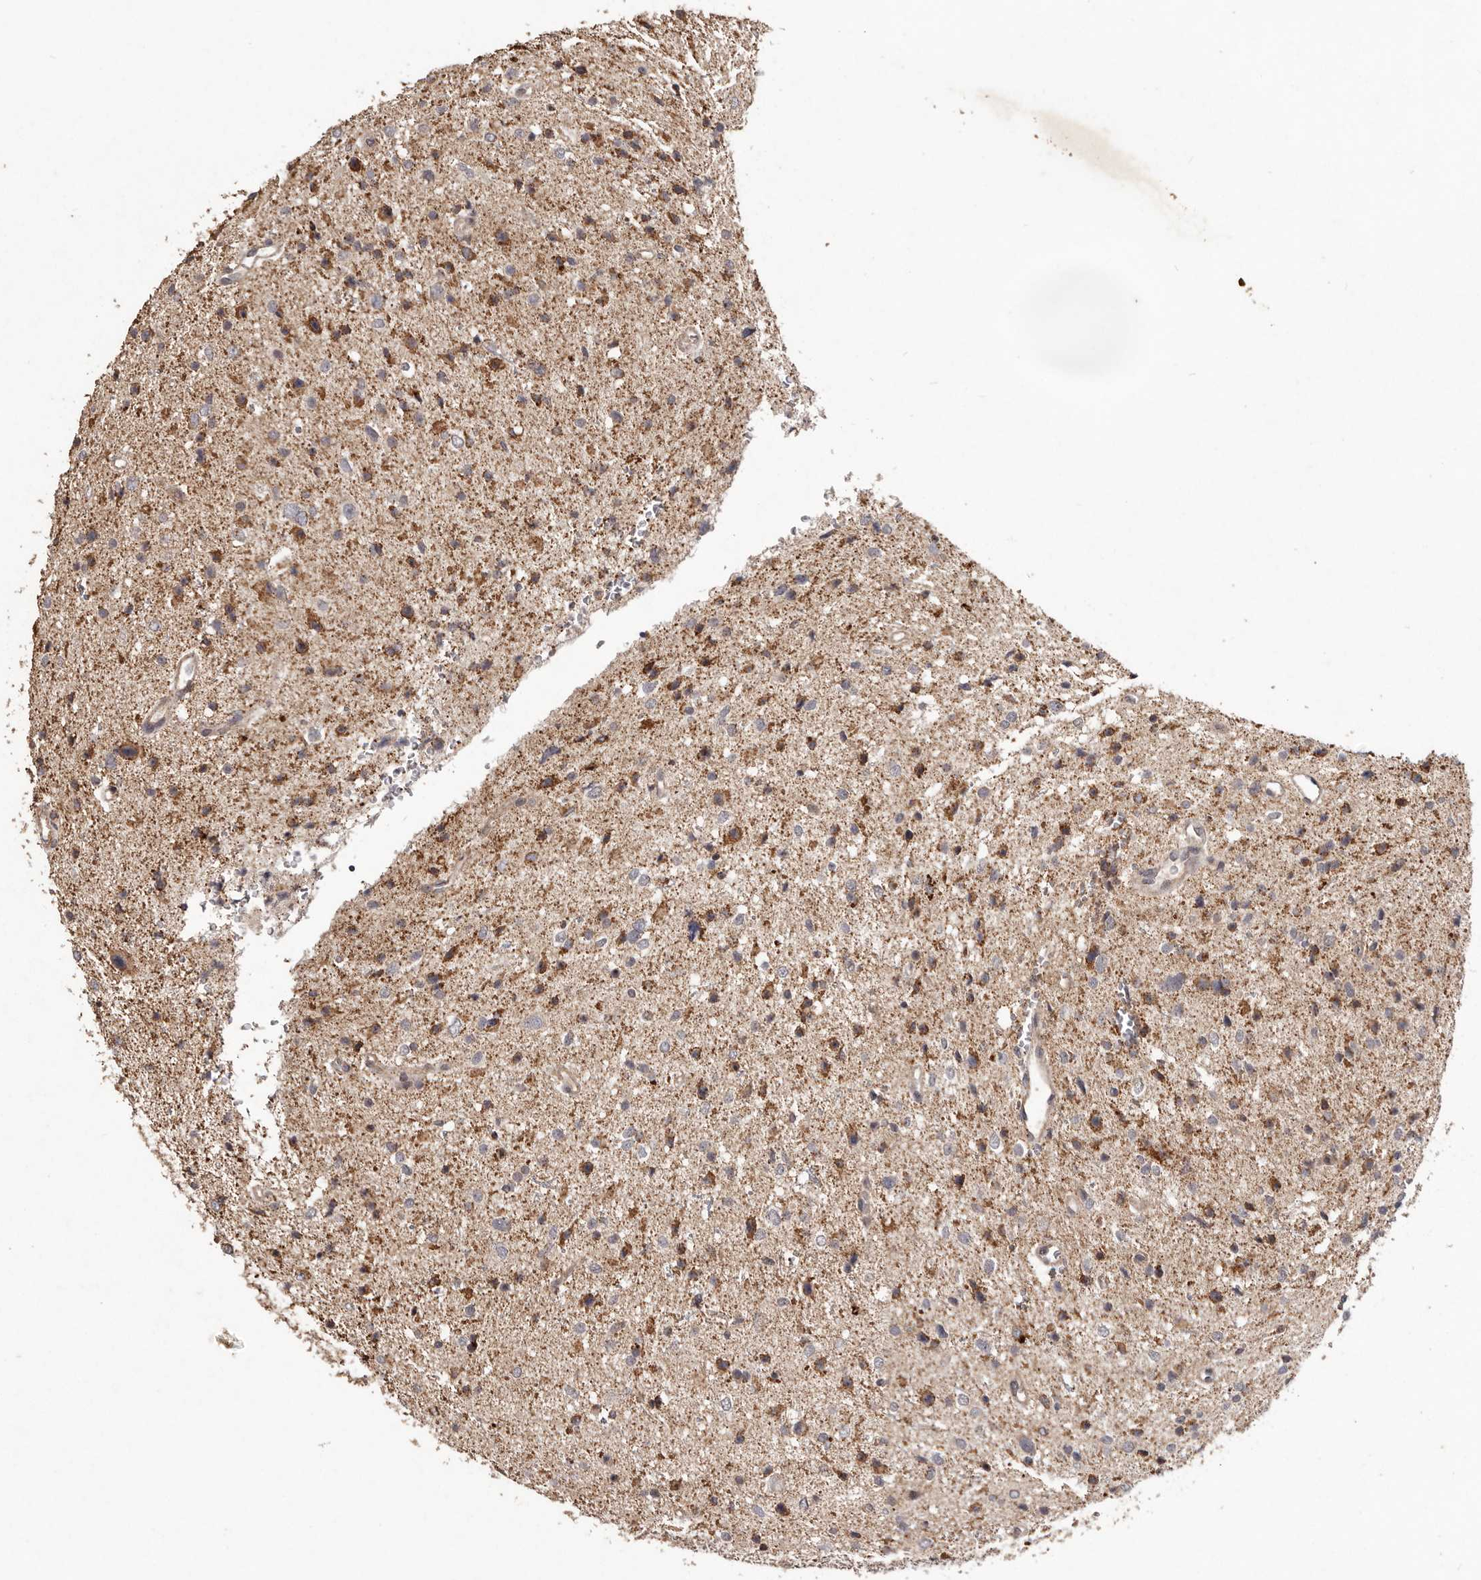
{"staining": {"intensity": "moderate", "quantity": ">75%", "location": "cytoplasmic/membranous"}, "tissue": "glioma", "cell_type": "Tumor cells", "image_type": "cancer", "snomed": [{"axis": "morphology", "description": "Glioma, malignant, Low grade"}, {"axis": "topography", "description": "Brain"}], "caption": "Immunohistochemical staining of human glioma exhibits medium levels of moderate cytoplasmic/membranous protein staining in about >75% of tumor cells. Using DAB (3,3'-diaminobenzidine) (brown) and hematoxylin (blue) stains, captured at high magnification using brightfield microscopy.", "gene": "PLOD2", "patient": {"sex": "female", "age": 37}}